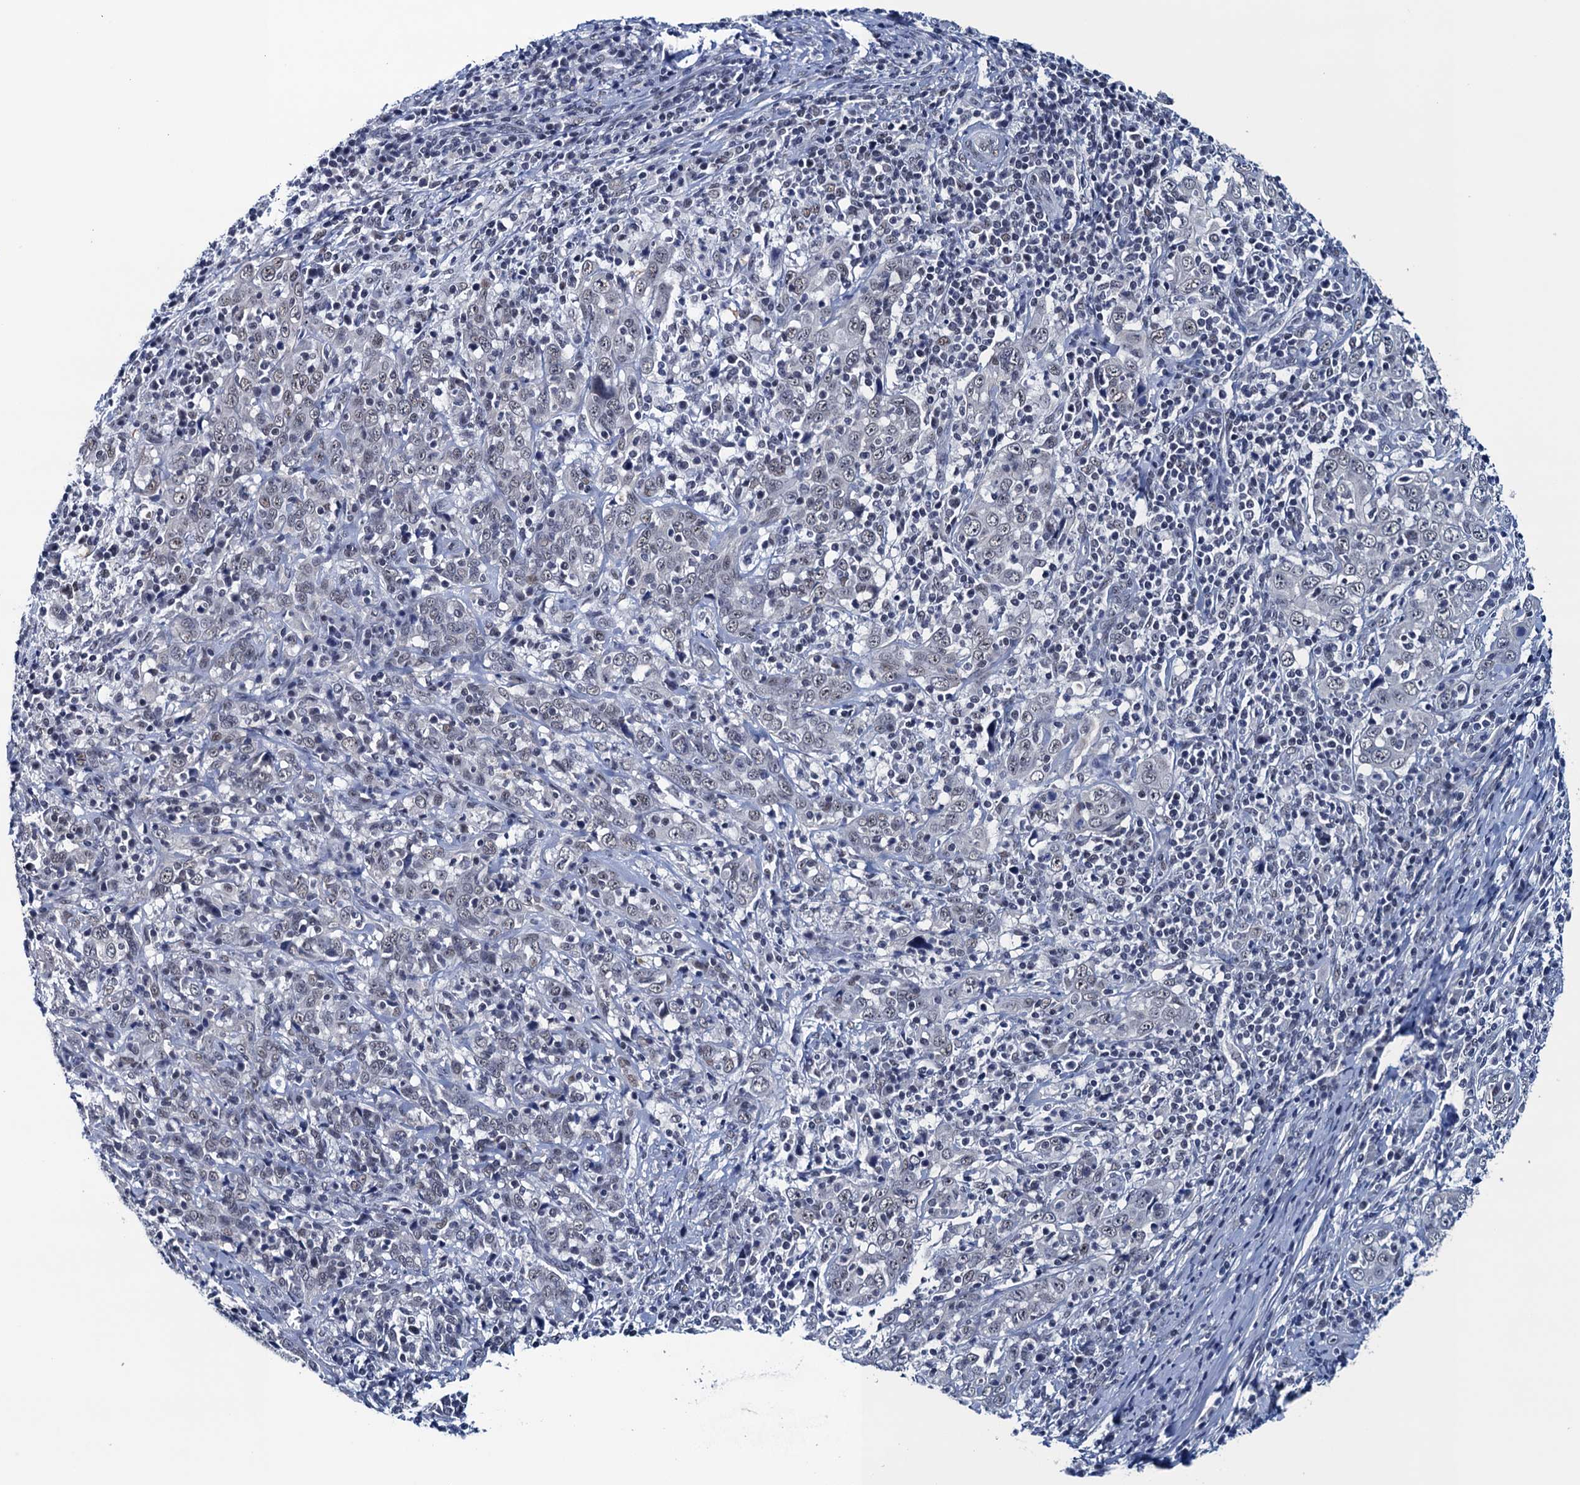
{"staining": {"intensity": "weak", "quantity": "25%-75%", "location": "nuclear"}, "tissue": "cervical cancer", "cell_type": "Tumor cells", "image_type": "cancer", "snomed": [{"axis": "morphology", "description": "Squamous cell carcinoma, NOS"}, {"axis": "topography", "description": "Cervix"}], "caption": "This is a histology image of IHC staining of squamous cell carcinoma (cervical), which shows weak staining in the nuclear of tumor cells.", "gene": "FNBP4", "patient": {"sex": "female", "age": 46}}